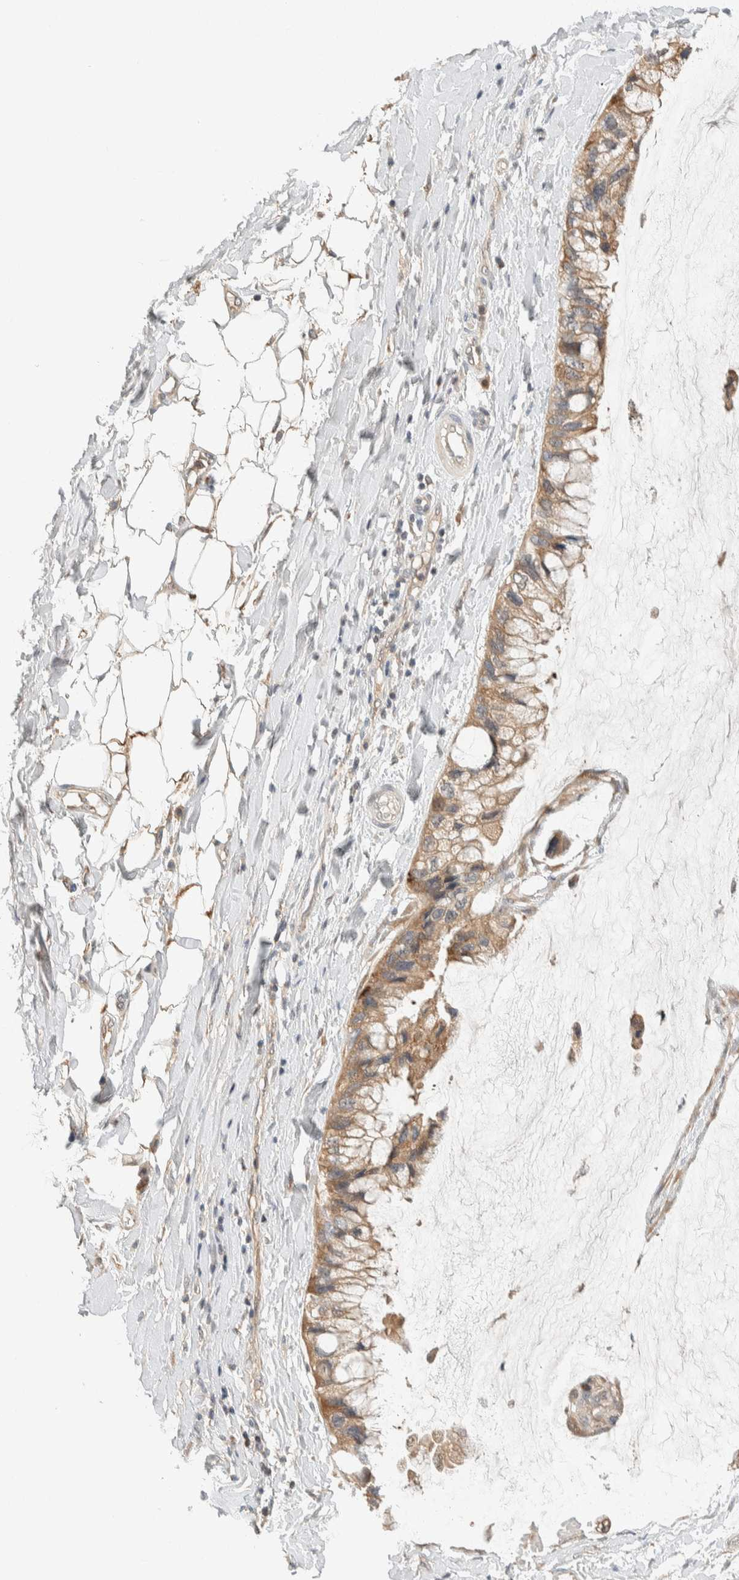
{"staining": {"intensity": "moderate", "quantity": ">75%", "location": "cytoplasmic/membranous,nuclear"}, "tissue": "ovarian cancer", "cell_type": "Tumor cells", "image_type": "cancer", "snomed": [{"axis": "morphology", "description": "Cystadenocarcinoma, mucinous, NOS"}, {"axis": "topography", "description": "Ovary"}], "caption": "Protein expression analysis of human mucinous cystadenocarcinoma (ovarian) reveals moderate cytoplasmic/membranous and nuclear expression in approximately >75% of tumor cells. Nuclei are stained in blue.", "gene": "ZNF567", "patient": {"sex": "female", "age": 39}}